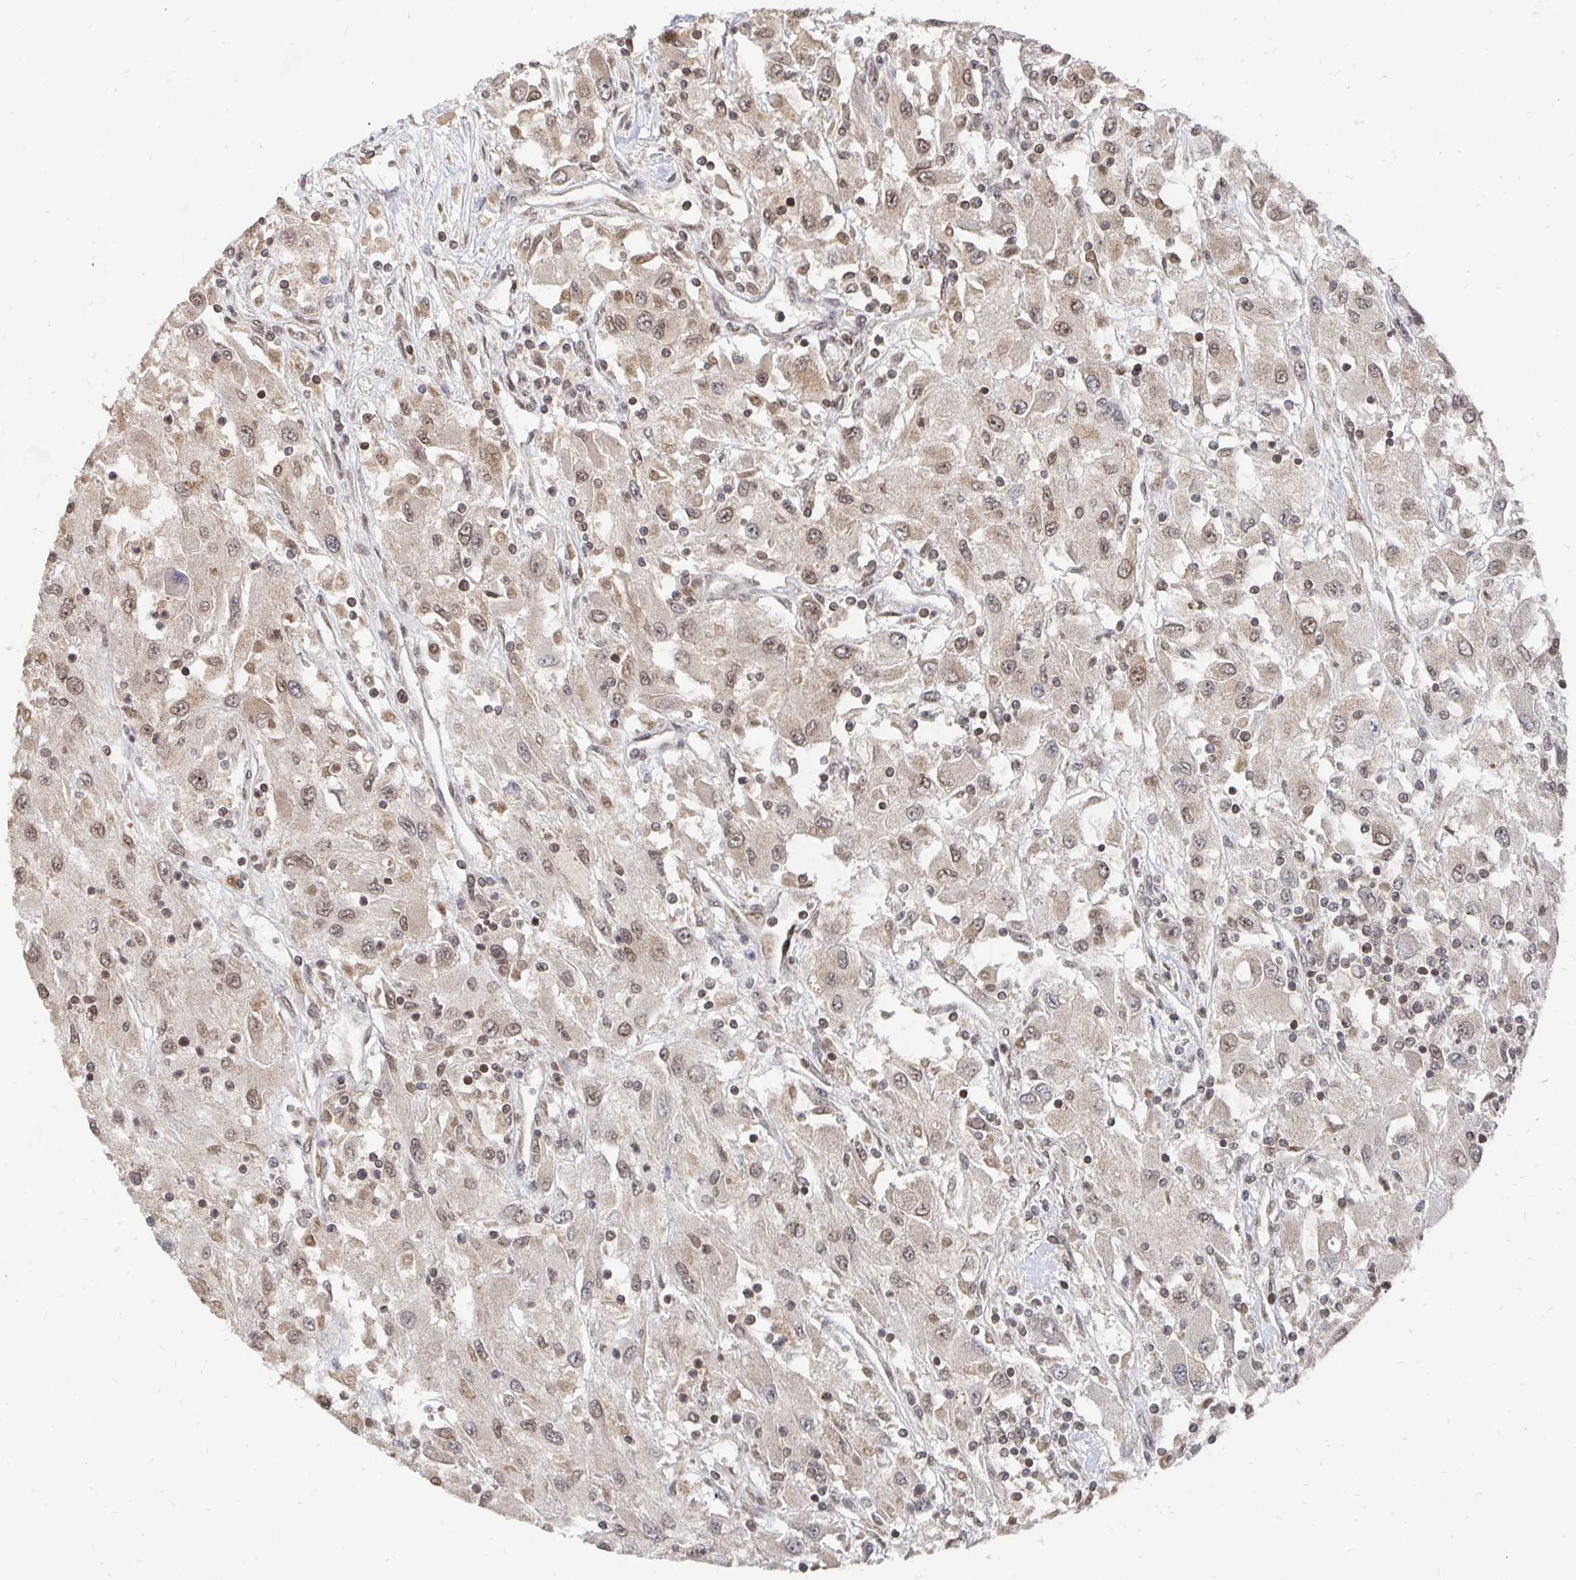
{"staining": {"intensity": "moderate", "quantity": "25%-75%", "location": "nuclear"}, "tissue": "renal cancer", "cell_type": "Tumor cells", "image_type": "cancer", "snomed": [{"axis": "morphology", "description": "Adenocarcinoma, NOS"}, {"axis": "topography", "description": "Kidney"}], "caption": "An IHC micrograph of neoplastic tissue is shown. Protein staining in brown labels moderate nuclear positivity in renal cancer within tumor cells.", "gene": "GTF3C6", "patient": {"sex": "female", "age": 67}}